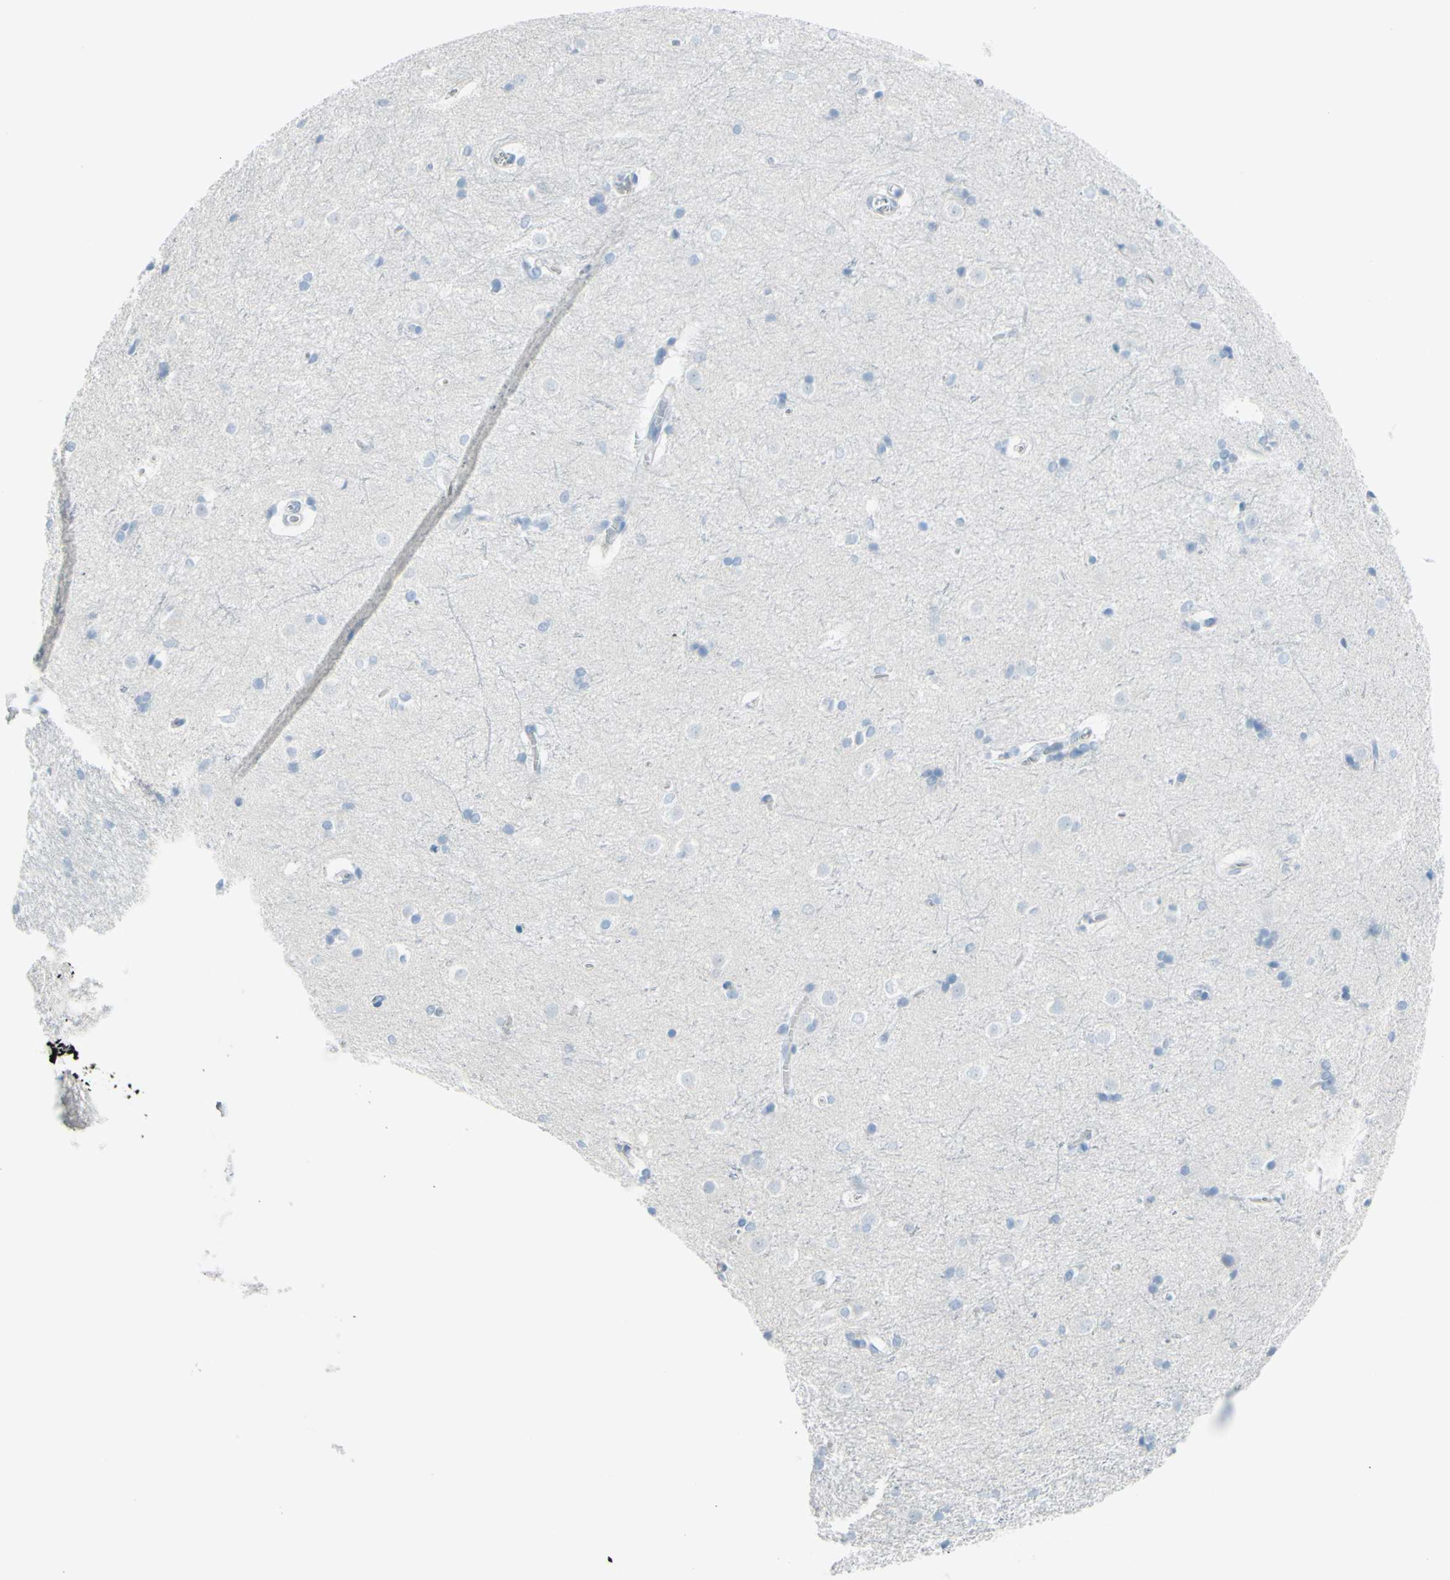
{"staining": {"intensity": "negative", "quantity": "none", "location": "none"}, "tissue": "caudate", "cell_type": "Glial cells", "image_type": "normal", "snomed": [{"axis": "morphology", "description": "Normal tissue, NOS"}, {"axis": "topography", "description": "Lateral ventricle wall"}], "caption": "High power microscopy micrograph of an IHC photomicrograph of normal caudate, revealing no significant expression in glial cells.", "gene": "TFPI2", "patient": {"sex": "female", "age": 19}}